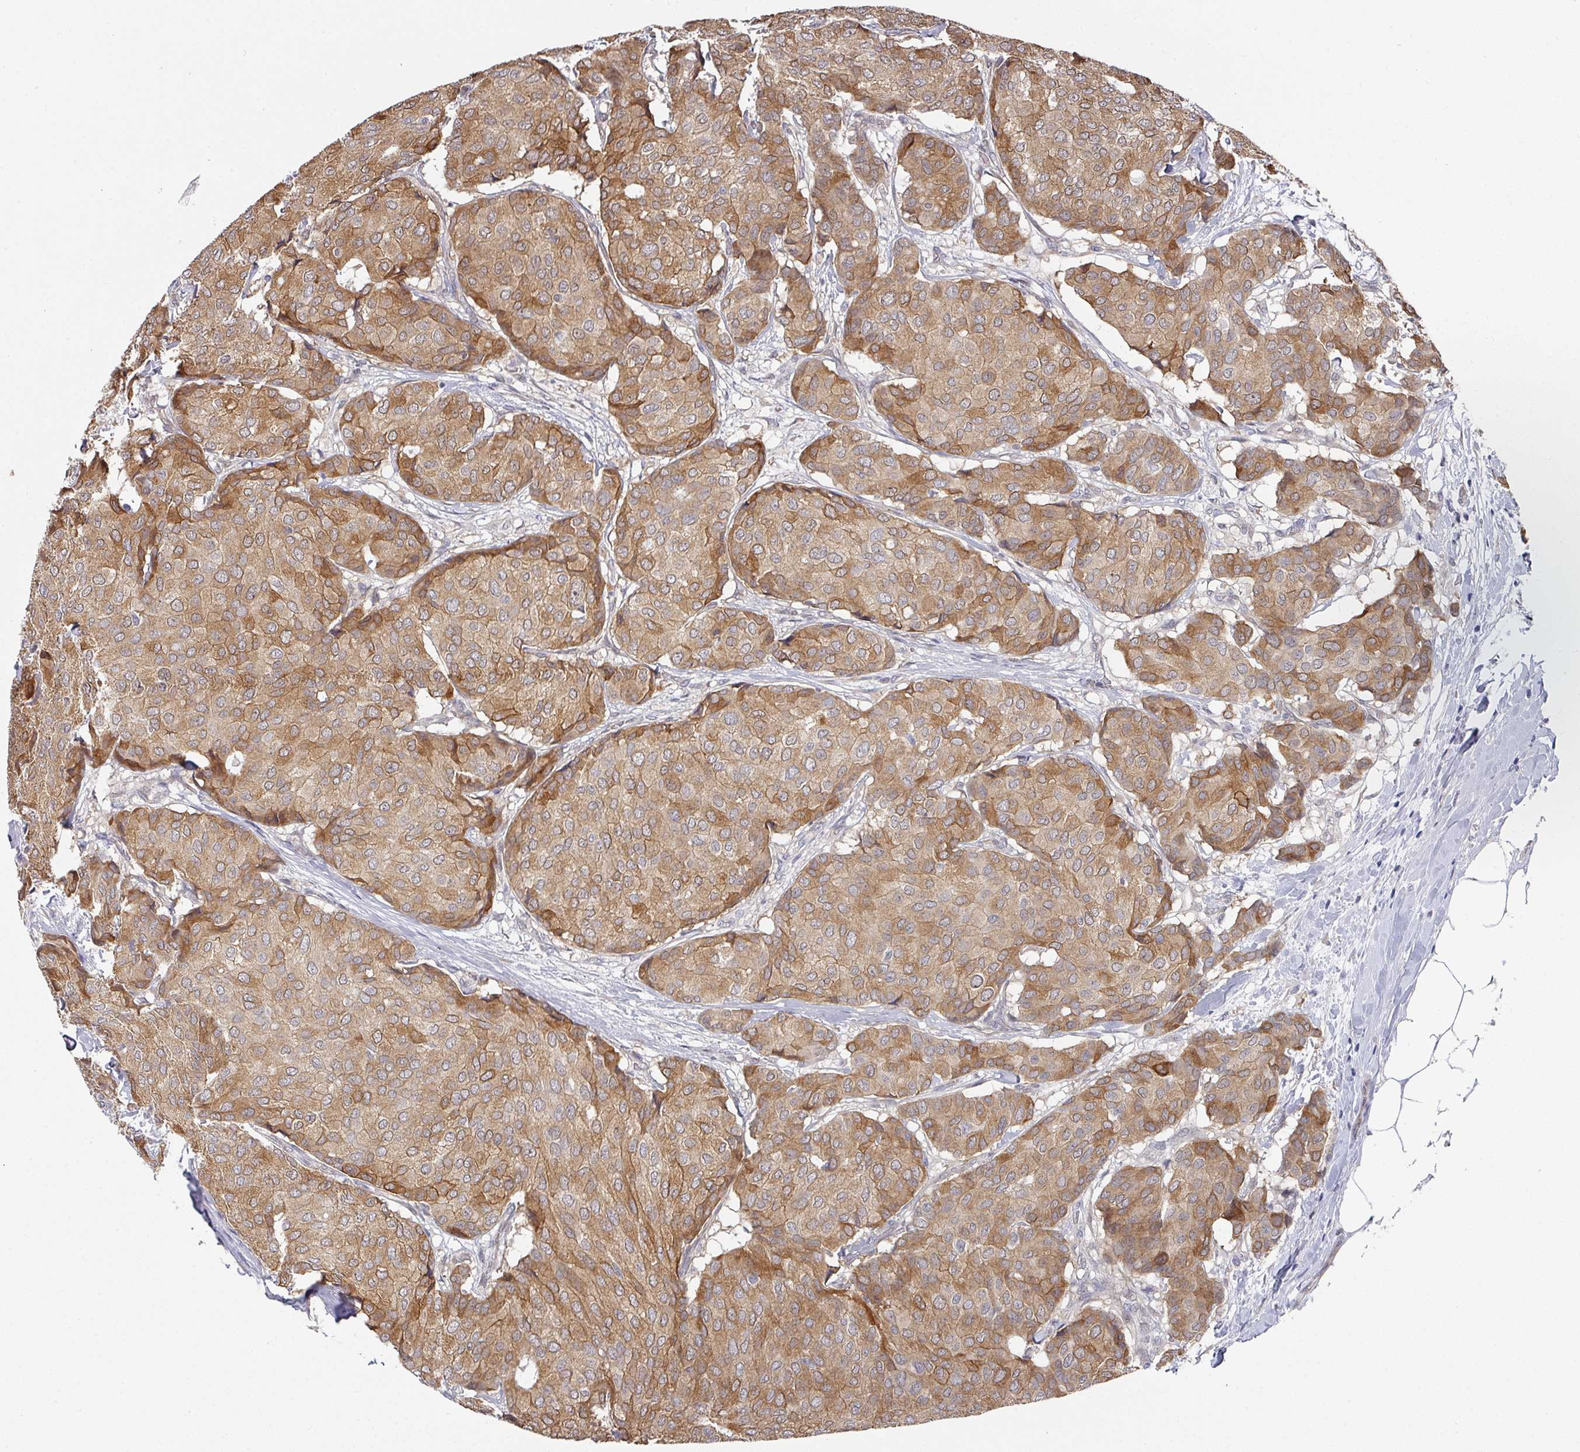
{"staining": {"intensity": "moderate", "quantity": ">75%", "location": "cytoplasmic/membranous"}, "tissue": "breast cancer", "cell_type": "Tumor cells", "image_type": "cancer", "snomed": [{"axis": "morphology", "description": "Duct carcinoma"}, {"axis": "topography", "description": "Breast"}], "caption": "About >75% of tumor cells in human breast cancer exhibit moderate cytoplasmic/membranous protein expression as visualized by brown immunohistochemical staining.", "gene": "C18orf25", "patient": {"sex": "female", "age": 75}}